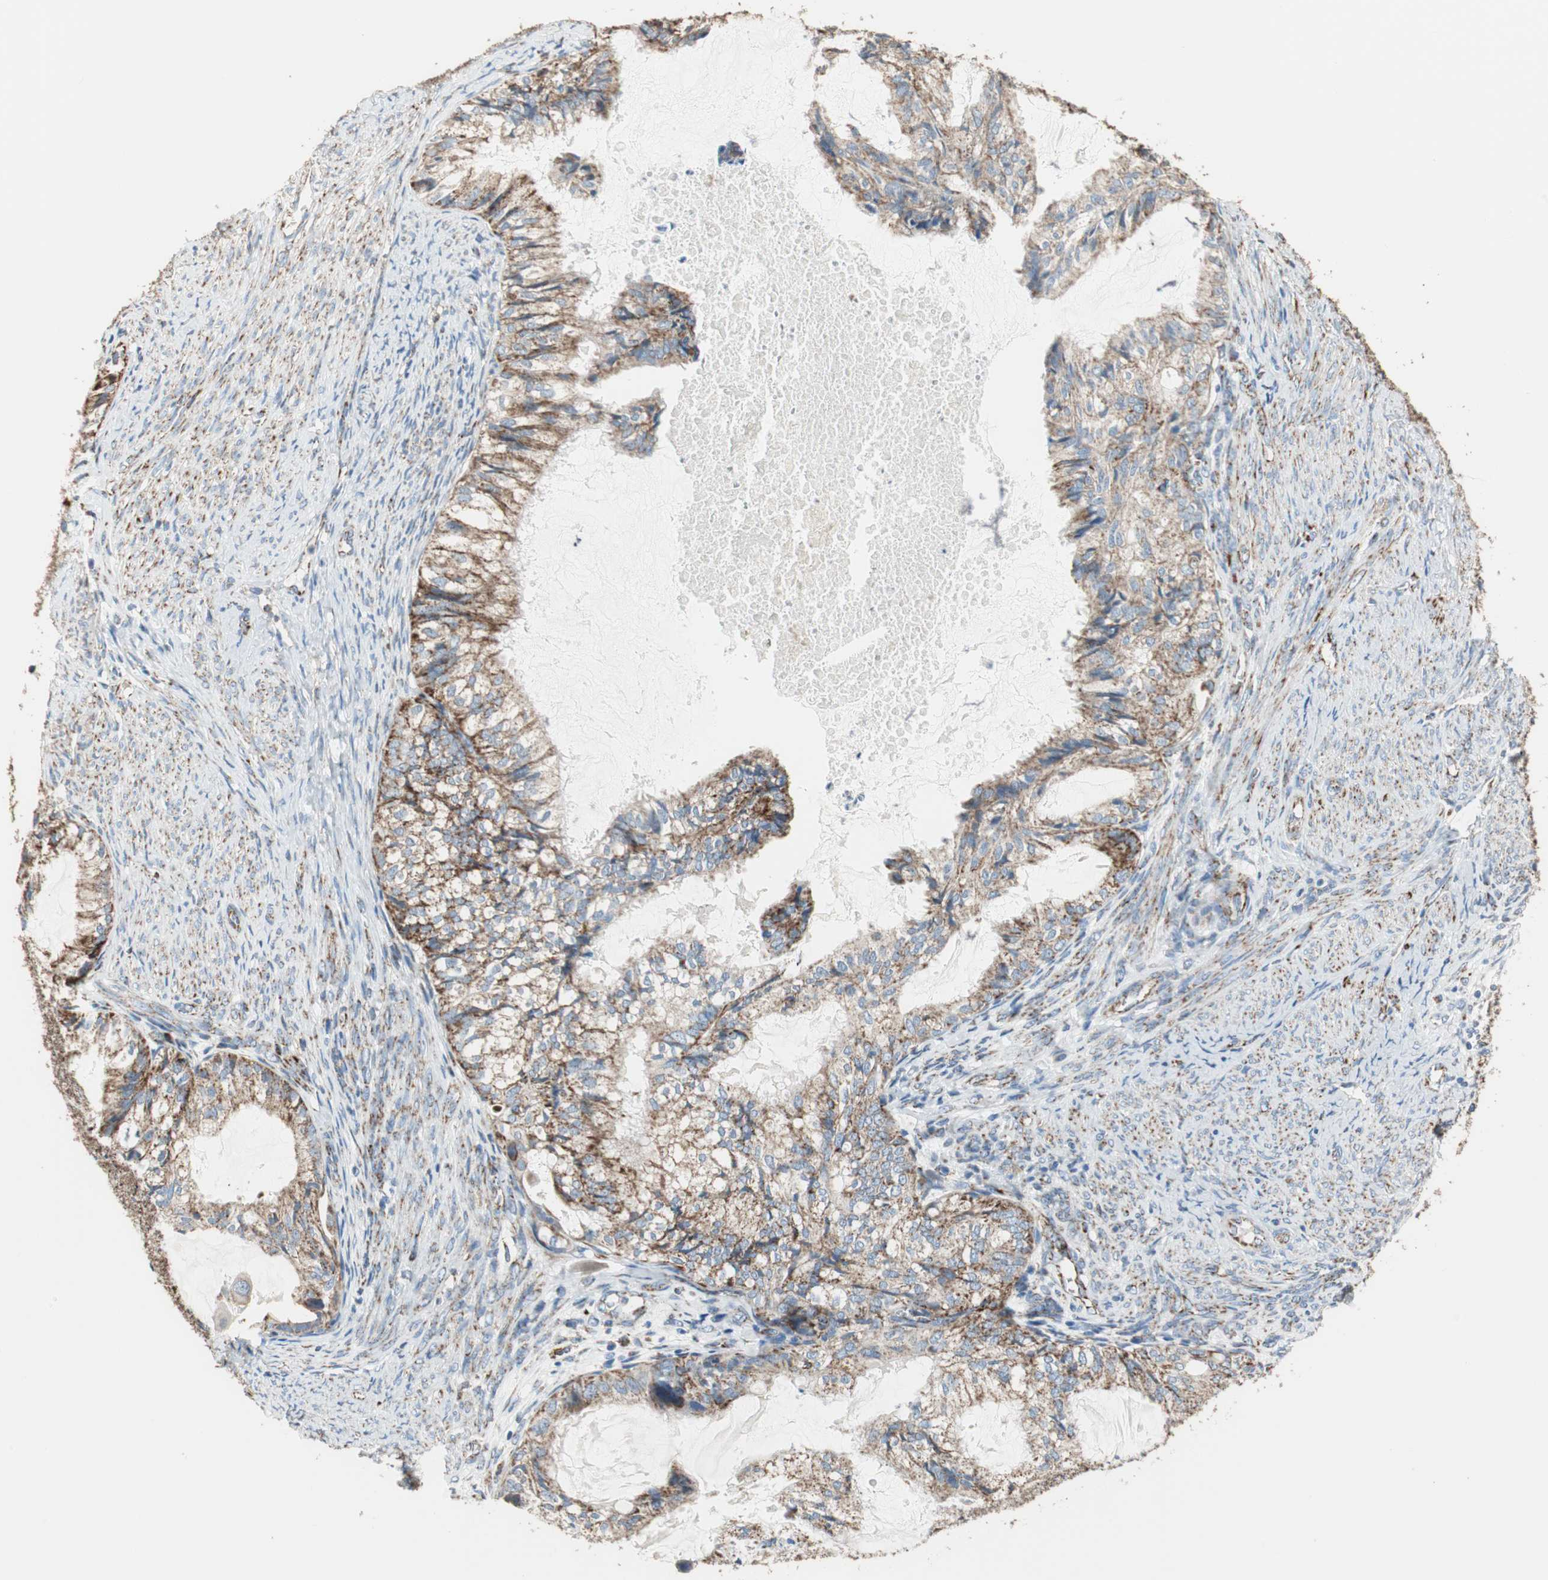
{"staining": {"intensity": "strong", "quantity": ">75%", "location": "cytoplasmic/membranous"}, "tissue": "cervical cancer", "cell_type": "Tumor cells", "image_type": "cancer", "snomed": [{"axis": "morphology", "description": "Normal tissue, NOS"}, {"axis": "morphology", "description": "Adenocarcinoma, NOS"}, {"axis": "topography", "description": "Cervix"}, {"axis": "topography", "description": "Endometrium"}], "caption": "Immunohistochemistry of human cervical cancer (adenocarcinoma) exhibits high levels of strong cytoplasmic/membranous expression in about >75% of tumor cells.", "gene": "TST", "patient": {"sex": "female", "age": 86}}